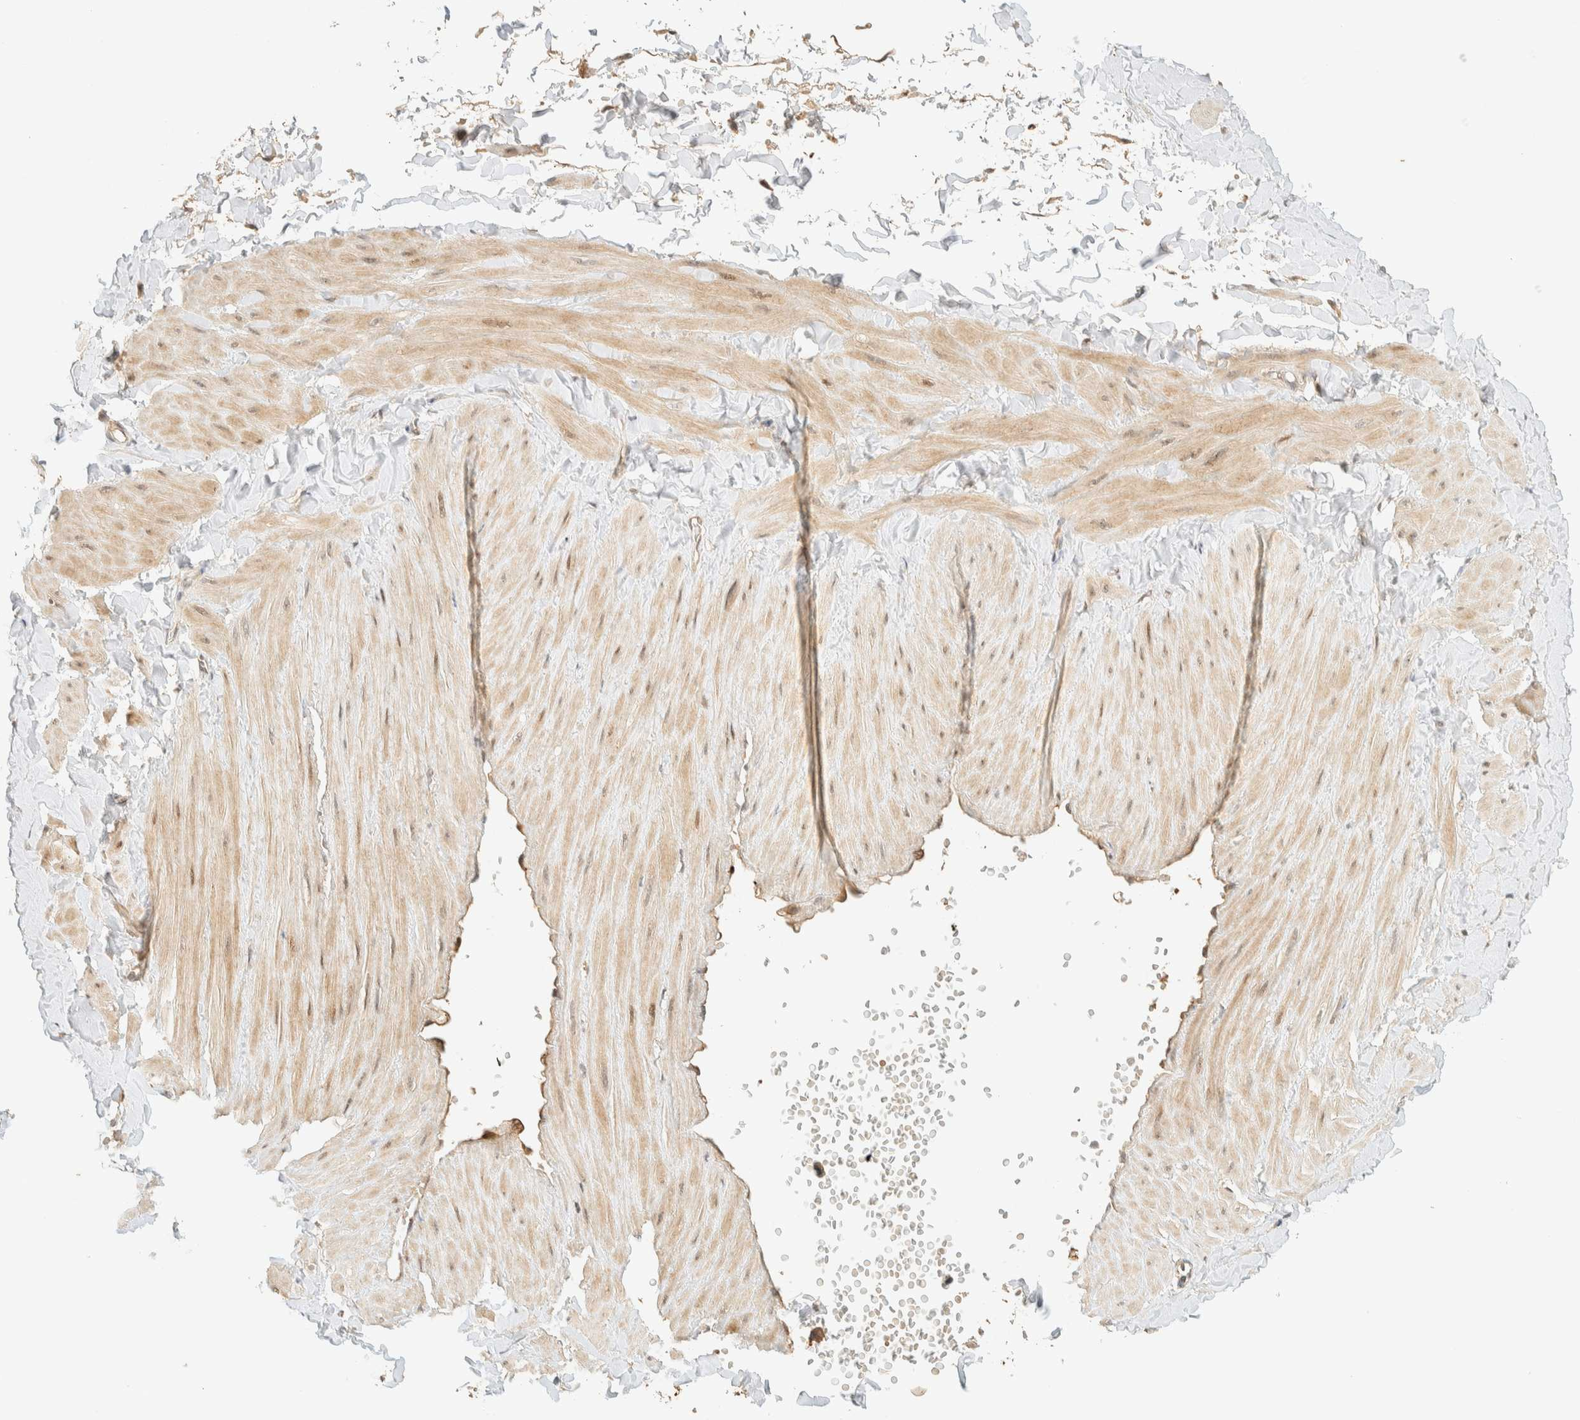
{"staining": {"intensity": "weak", "quantity": ">75%", "location": "cytoplasmic/membranous"}, "tissue": "soft tissue", "cell_type": "Fibroblasts", "image_type": "normal", "snomed": [{"axis": "morphology", "description": "Normal tissue, NOS"}, {"axis": "topography", "description": "Adipose tissue"}, {"axis": "topography", "description": "Vascular tissue"}, {"axis": "topography", "description": "Peripheral nerve tissue"}], "caption": "IHC histopathology image of unremarkable soft tissue stained for a protein (brown), which reveals low levels of weak cytoplasmic/membranous expression in about >75% of fibroblasts.", "gene": "ZBTB34", "patient": {"sex": "male", "age": 25}}